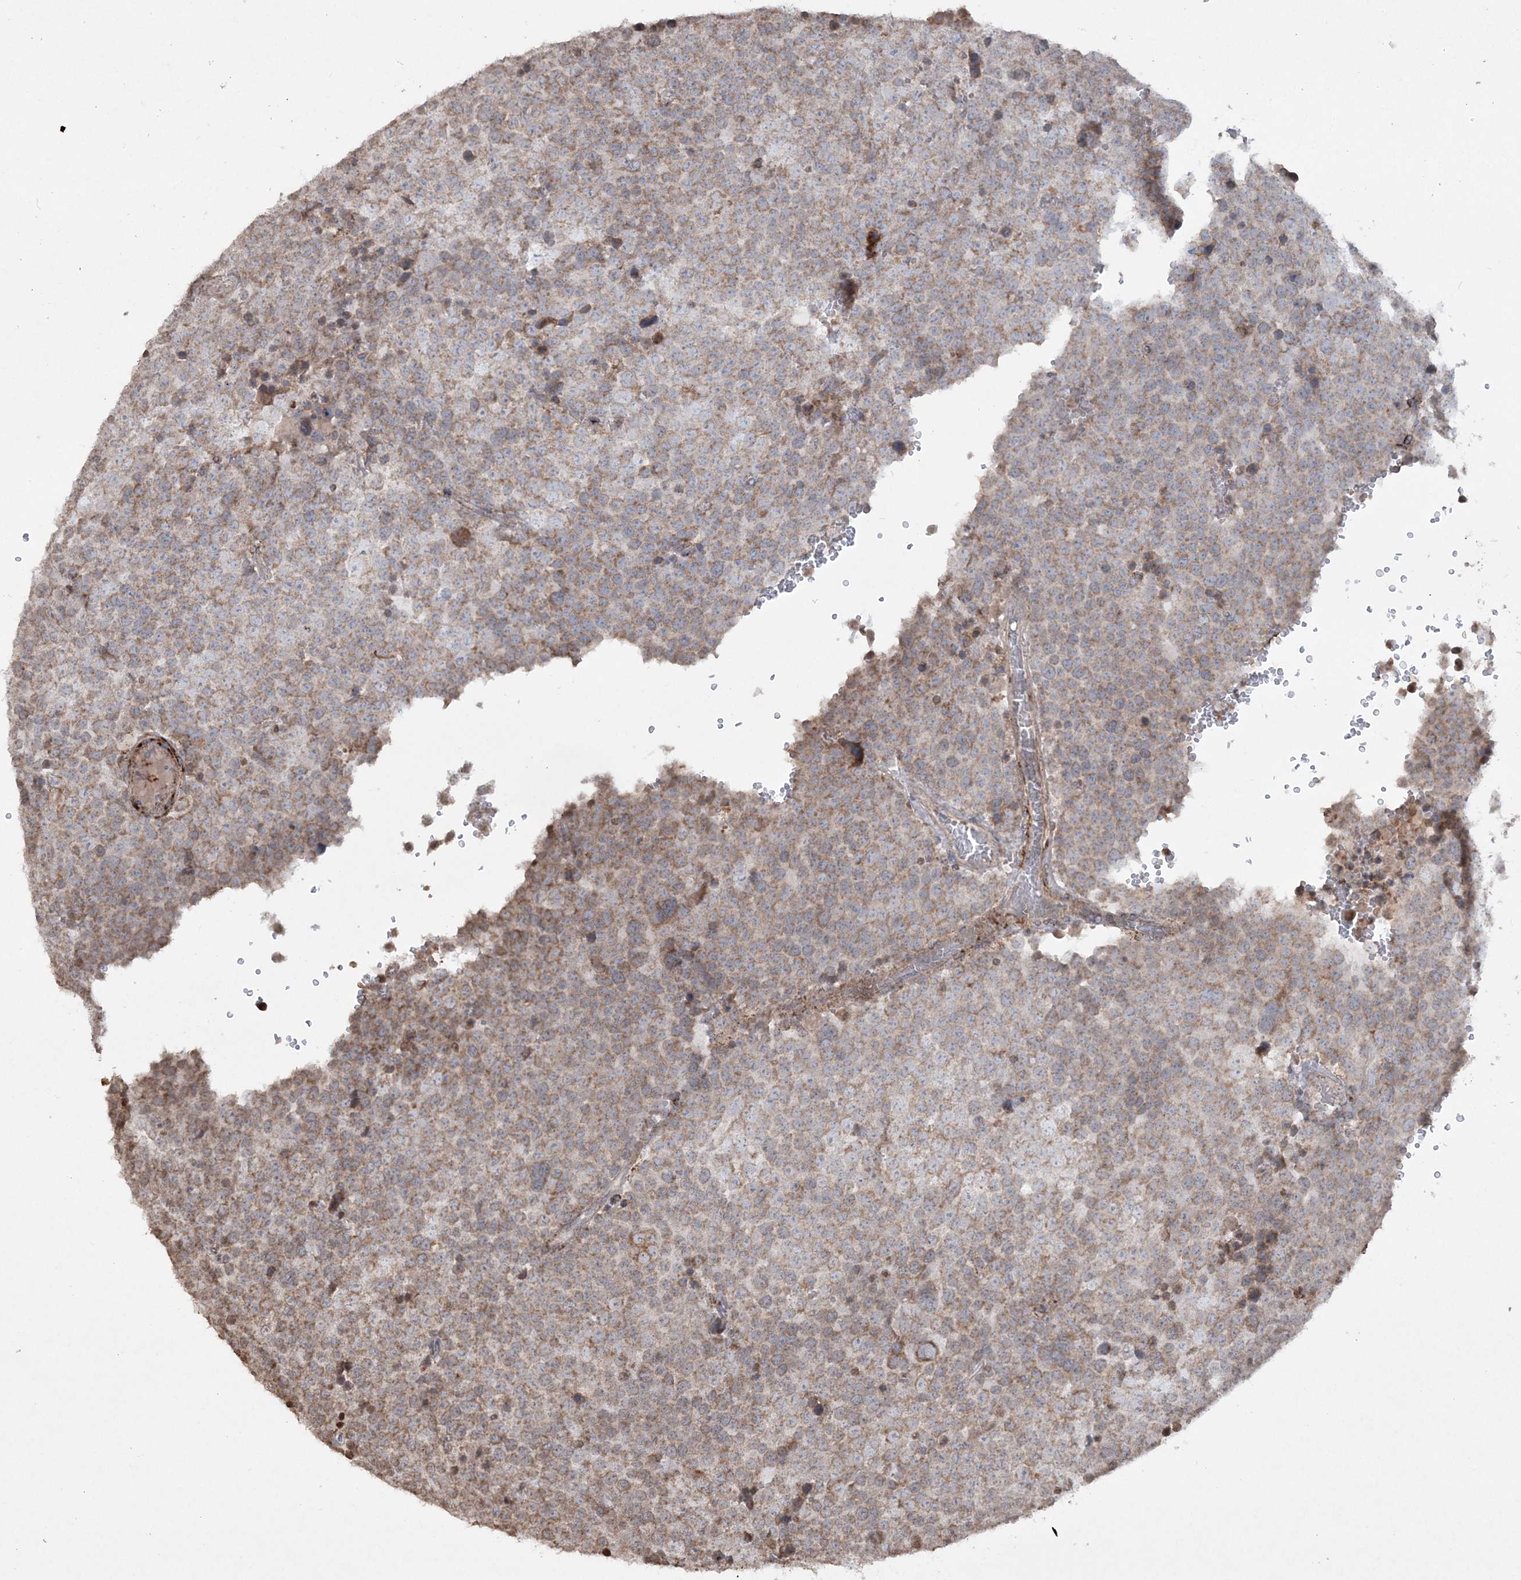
{"staining": {"intensity": "moderate", "quantity": ">75%", "location": "cytoplasmic/membranous"}, "tissue": "testis cancer", "cell_type": "Tumor cells", "image_type": "cancer", "snomed": [{"axis": "morphology", "description": "Seminoma, NOS"}, {"axis": "topography", "description": "Testis"}], "caption": "IHC image of testis cancer (seminoma) stained for a protein (brown), which exhibits medium levels of moderate cytoplasmic/membranous positivity in approximately >75% of tumor cells.", "gene": "TTC7A", "patient": {"sex": "male", "age": 71}}